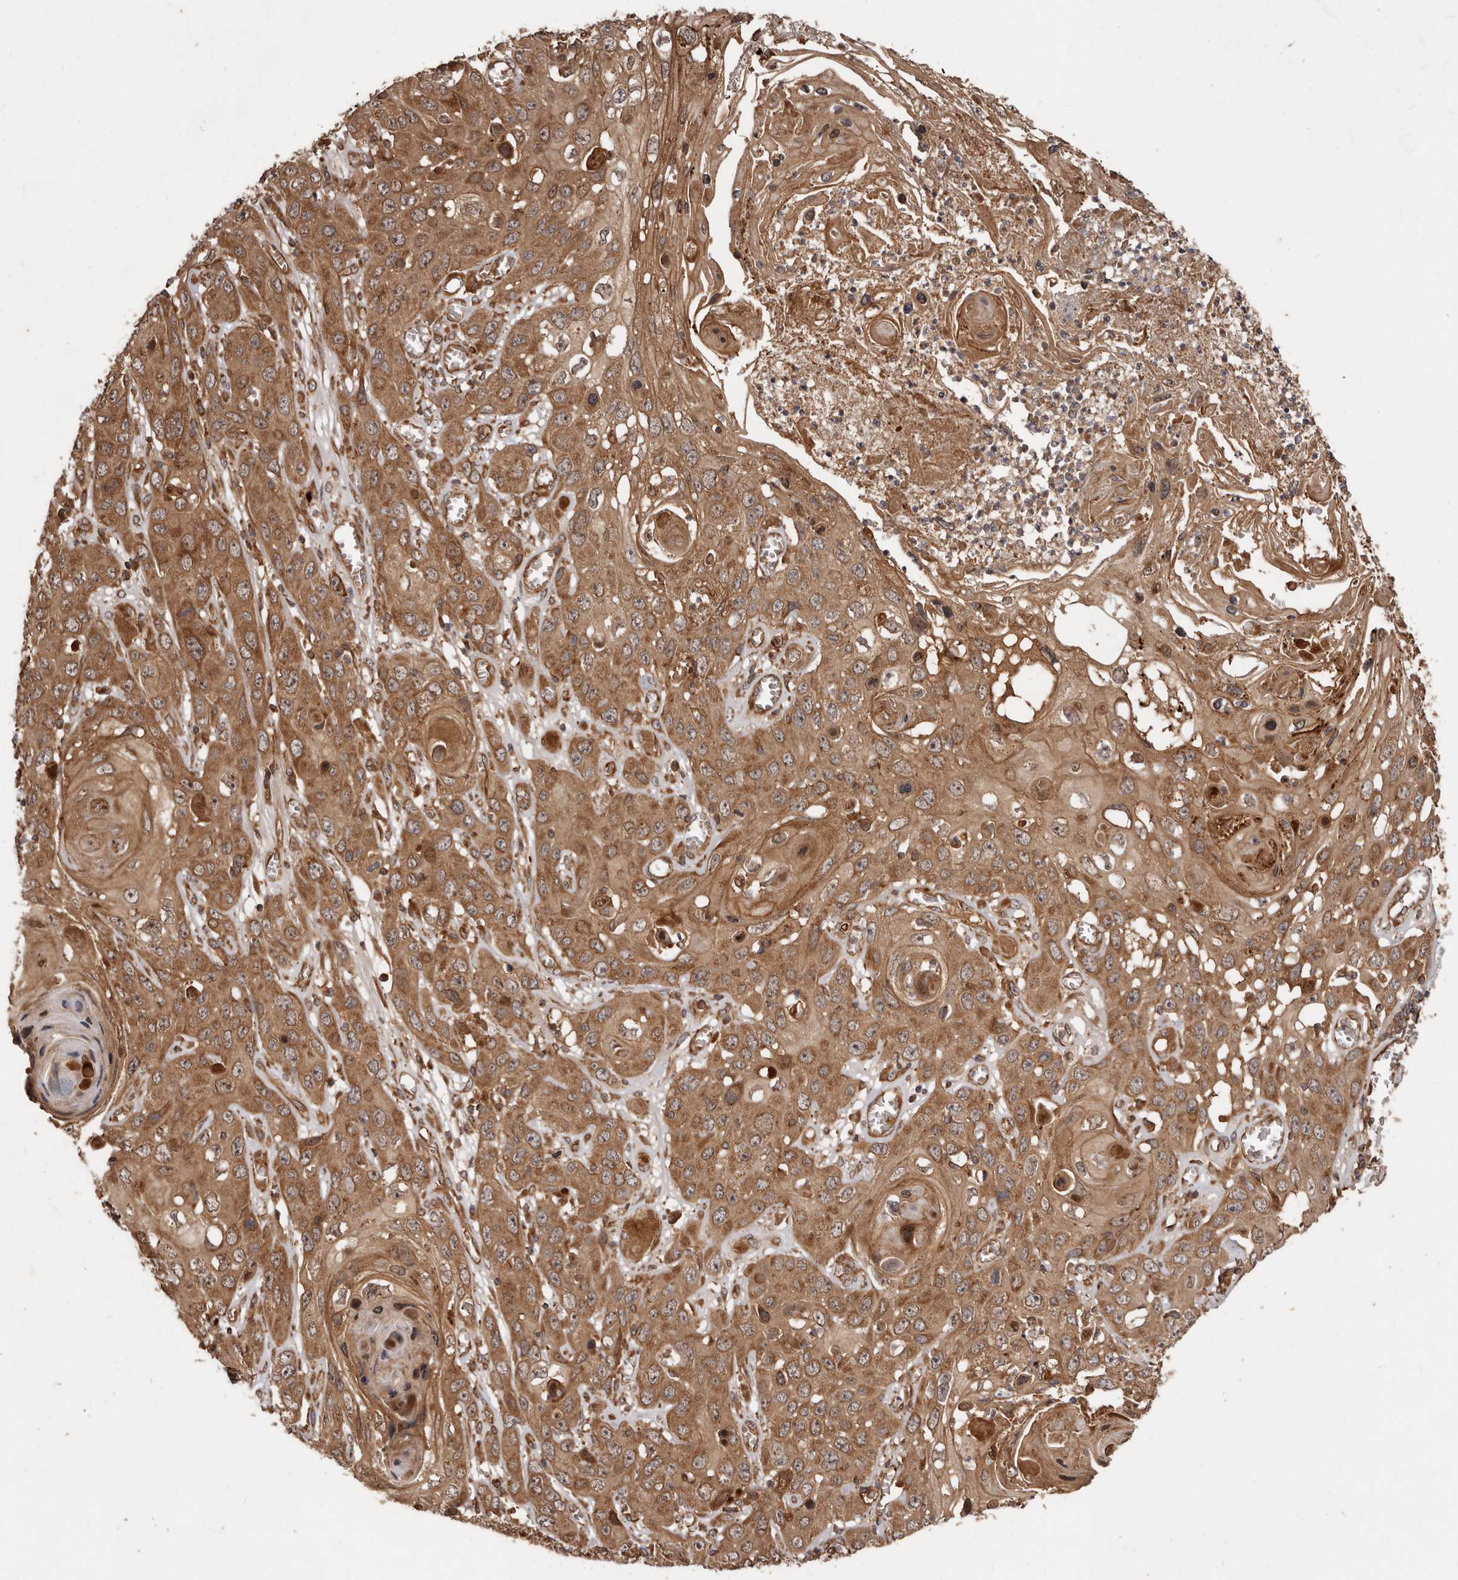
{"staining": {"intensity": "moderate", "quantity": ">75%", "location": "cytoplasmic/membranous"}, "tissue": "skin cancer", "cell_type": "Tumor cells", "image_type": "cancer", "snomed": [{"axis": "morphology", "description": "Squamous cell carcinoma, NOS"}, {"axis": "topography", "description": "Skin"}], "caption": "Protein expression analysis of human skin cancer reveals moderate cytoplasmic/membranous staining in approximately >75% of tumor cells.", "gene": "STK36", "patient": {"sex": "male", "age": 55}}